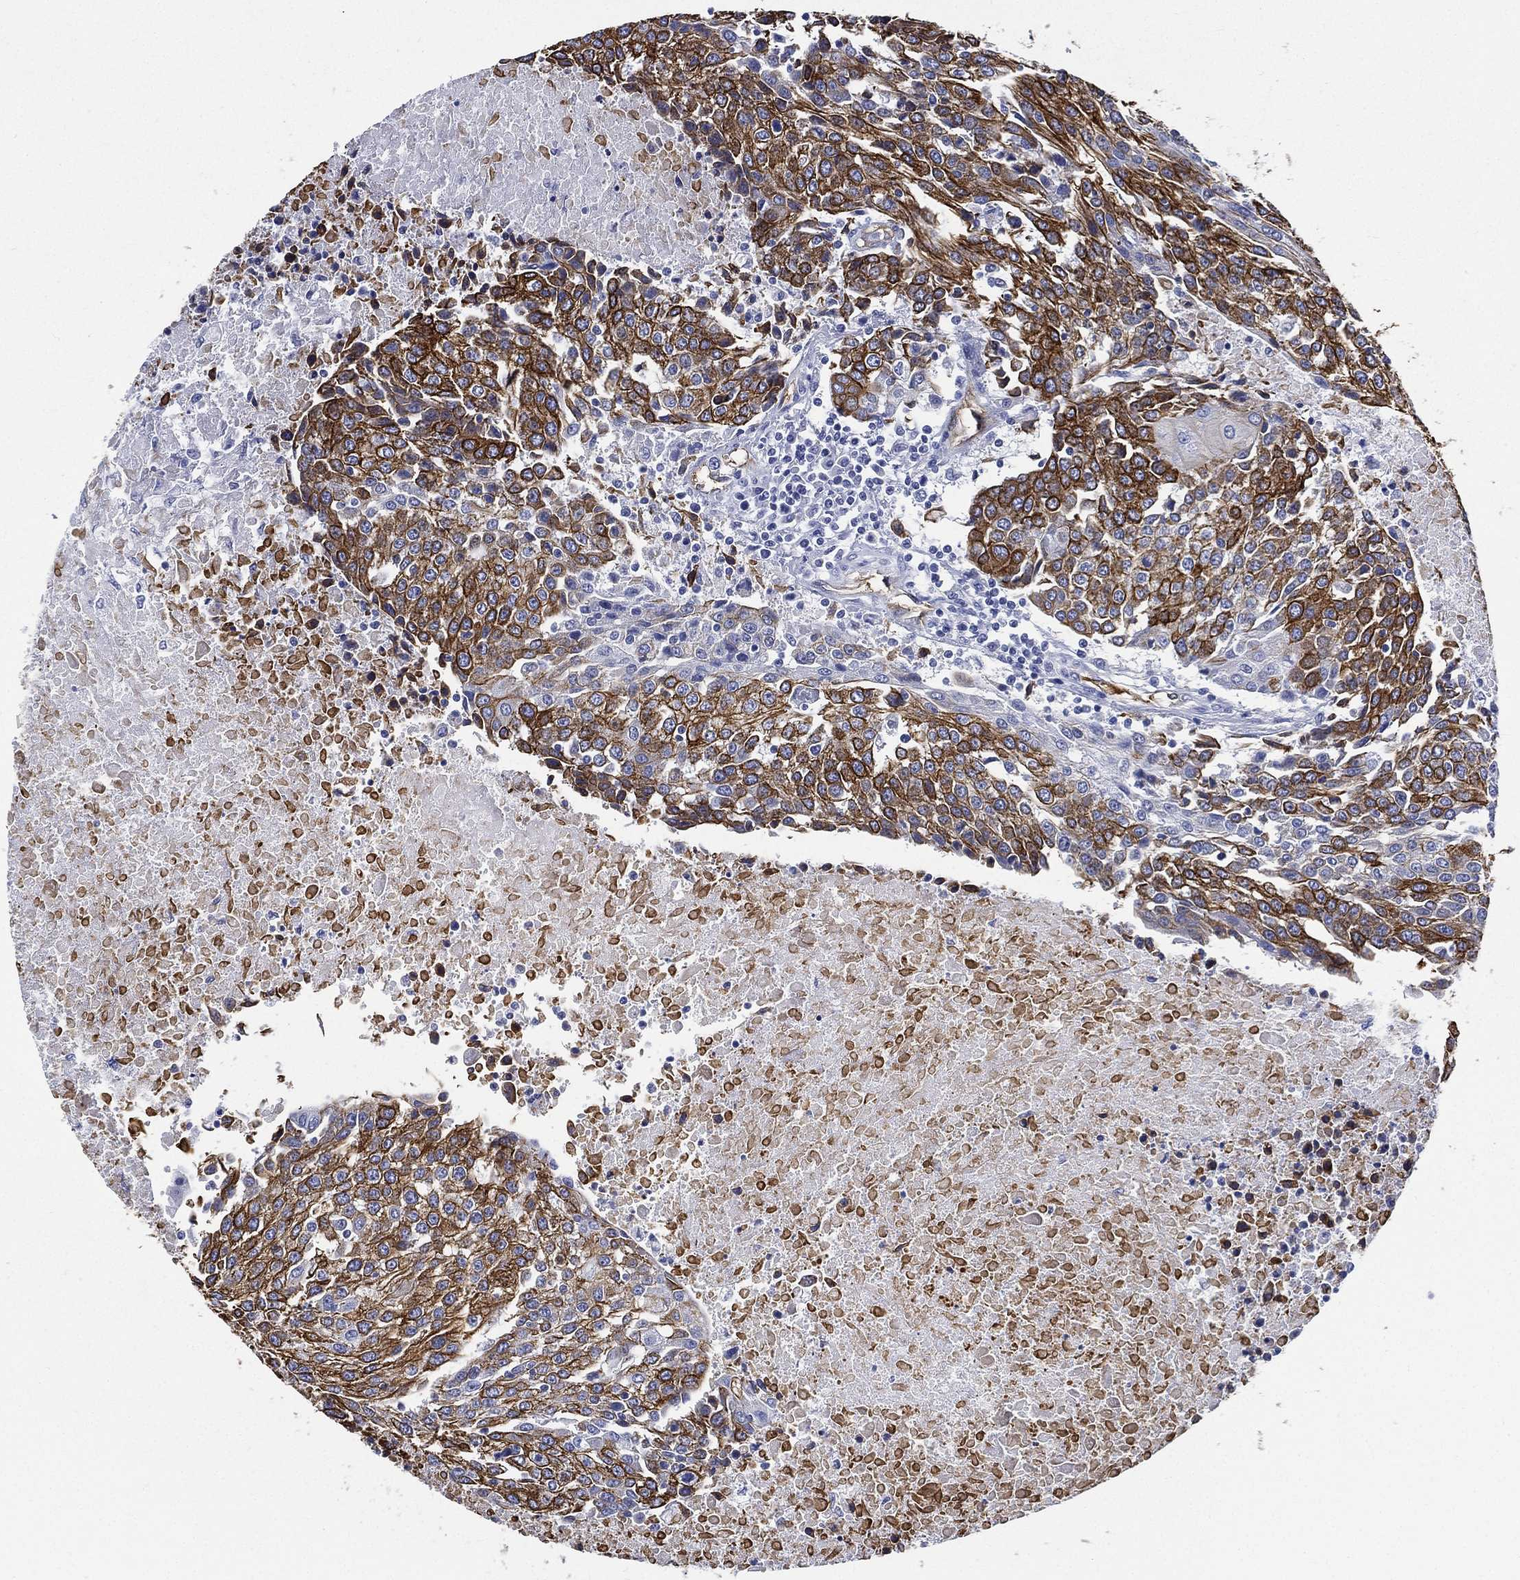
{"staining": {"intensity": "strong", "quantity": ">75%", "location": "cytoplasmic/membranous"}, "tissue": "urothelial cancer", "cell_type": "Tumor cells", "image_type": "cancer", "snomed": [{"axis": "morphology", "description": "Urothelial carcinoma, High grade"}, {"axis": "topography", "description": "Urinary bladder"}], "caption": "Immunohistochemical staining of urothelial cancer displays strong cytoplasmic/membranous protein staining in about >75% of tumor cells. The staining was performed using DAB, with brown indicating positive protein expression. Nuclei are stained blue with hematoxylin.", "gene": "NEDD9", "patient": {"sex": "female", "age": 85}}